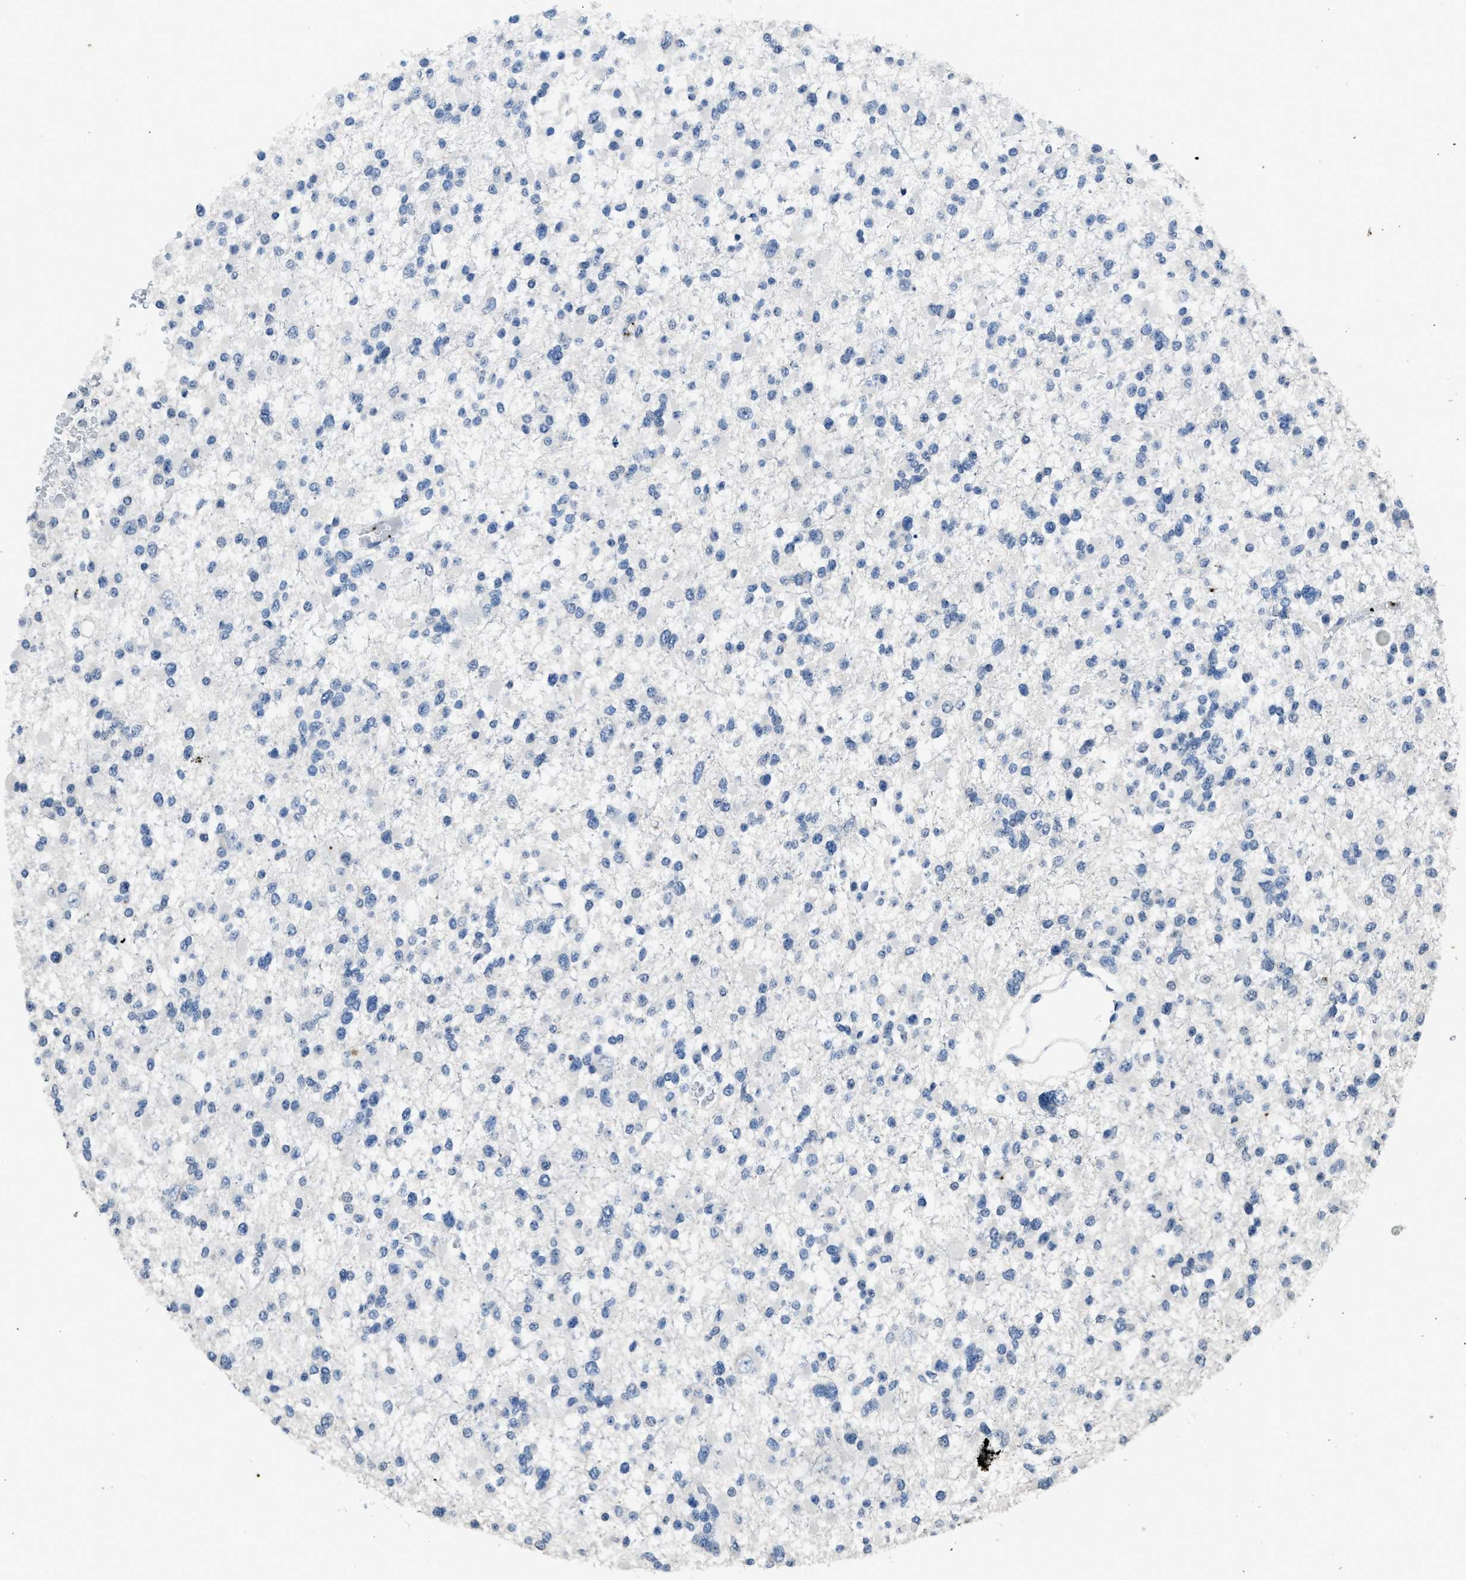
{"staining": {"intensity": "negative", "quantity": "none", "location": "none"}, "tissue": "glioma", "cell_type": "Tumor cells", "image_type": "cancer", "snomed": [{"axis": "morphology", "description": "Glioma, malignant, Low grade"}, {"axis": "topography", "description": "Brain"}], "caption": "Tumor cells are negative for protein expression in human glioma.", "gene": "ITGA2B", "patient": {"sex": "female", "age": 22}}